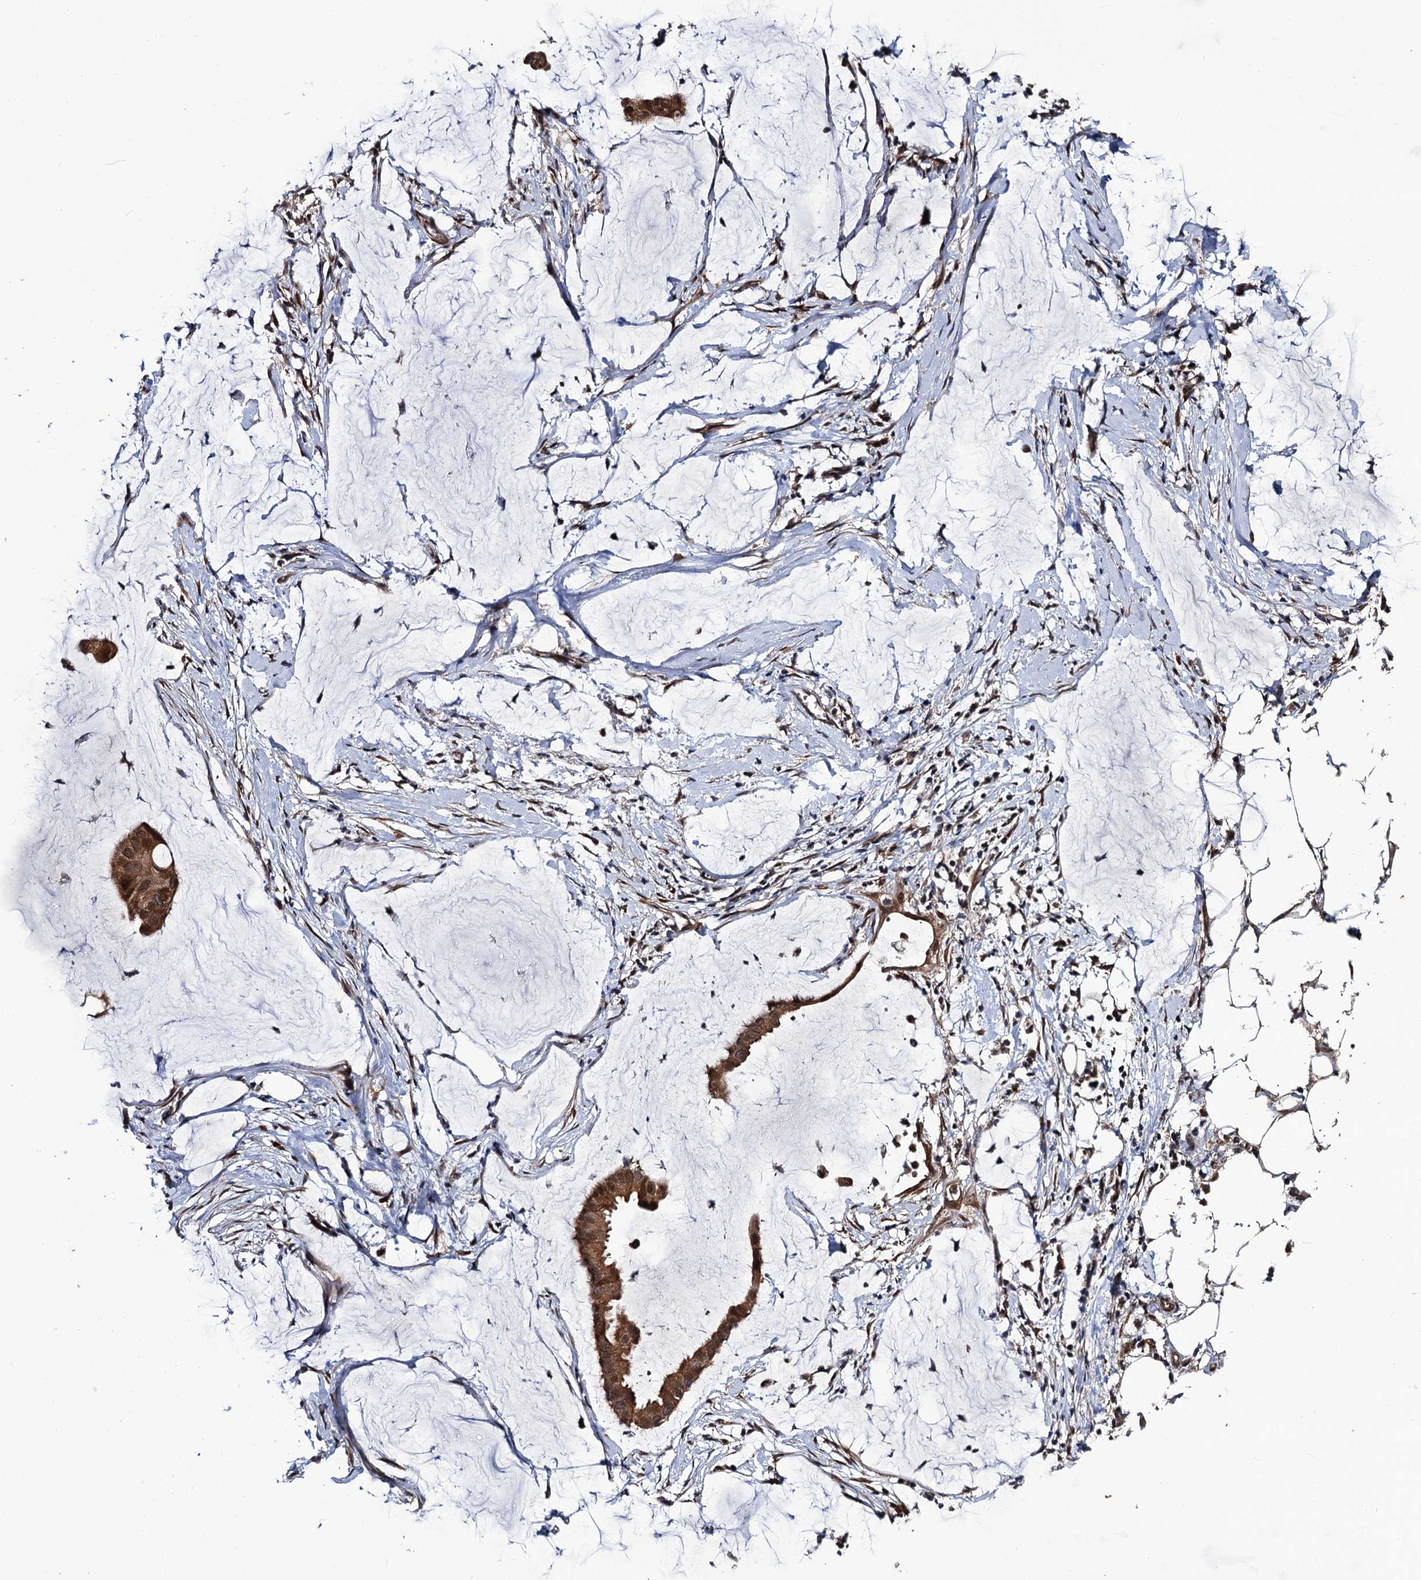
{"staining": {"intensity": "moderate", "quantity": ">75%", "location": "cytoplasmic/membranous,nuclear"}, "tissue": "ovarian cancer", "cell_type": "Tumor cells", "image_type": "cancer", "snomed": [{"axis": "morphology", "description": "Cystadenocarcinoma, mucinous, NOS"}, {"axis": "topography", "description": "Ovary"}], "caption": "Immunohistochemistry (IHC) staining of ovarian cancer (mucinous cystadenocarcinoma), which demonstrates medium levels of moderate cytoplasmic/membranous and nuclear staining in approximately >75% of tumor cells indicating moderate cytoplasmic/membranous and nuclear protein positivity. The staining was performed using DAB (3,3'-diaminobenzidine) (brown) for protein detection and nuclei were counterstained in hematoxylin (blue).", "gene": "LRRC63", "patient": {"sex": "female", "age": 73}}